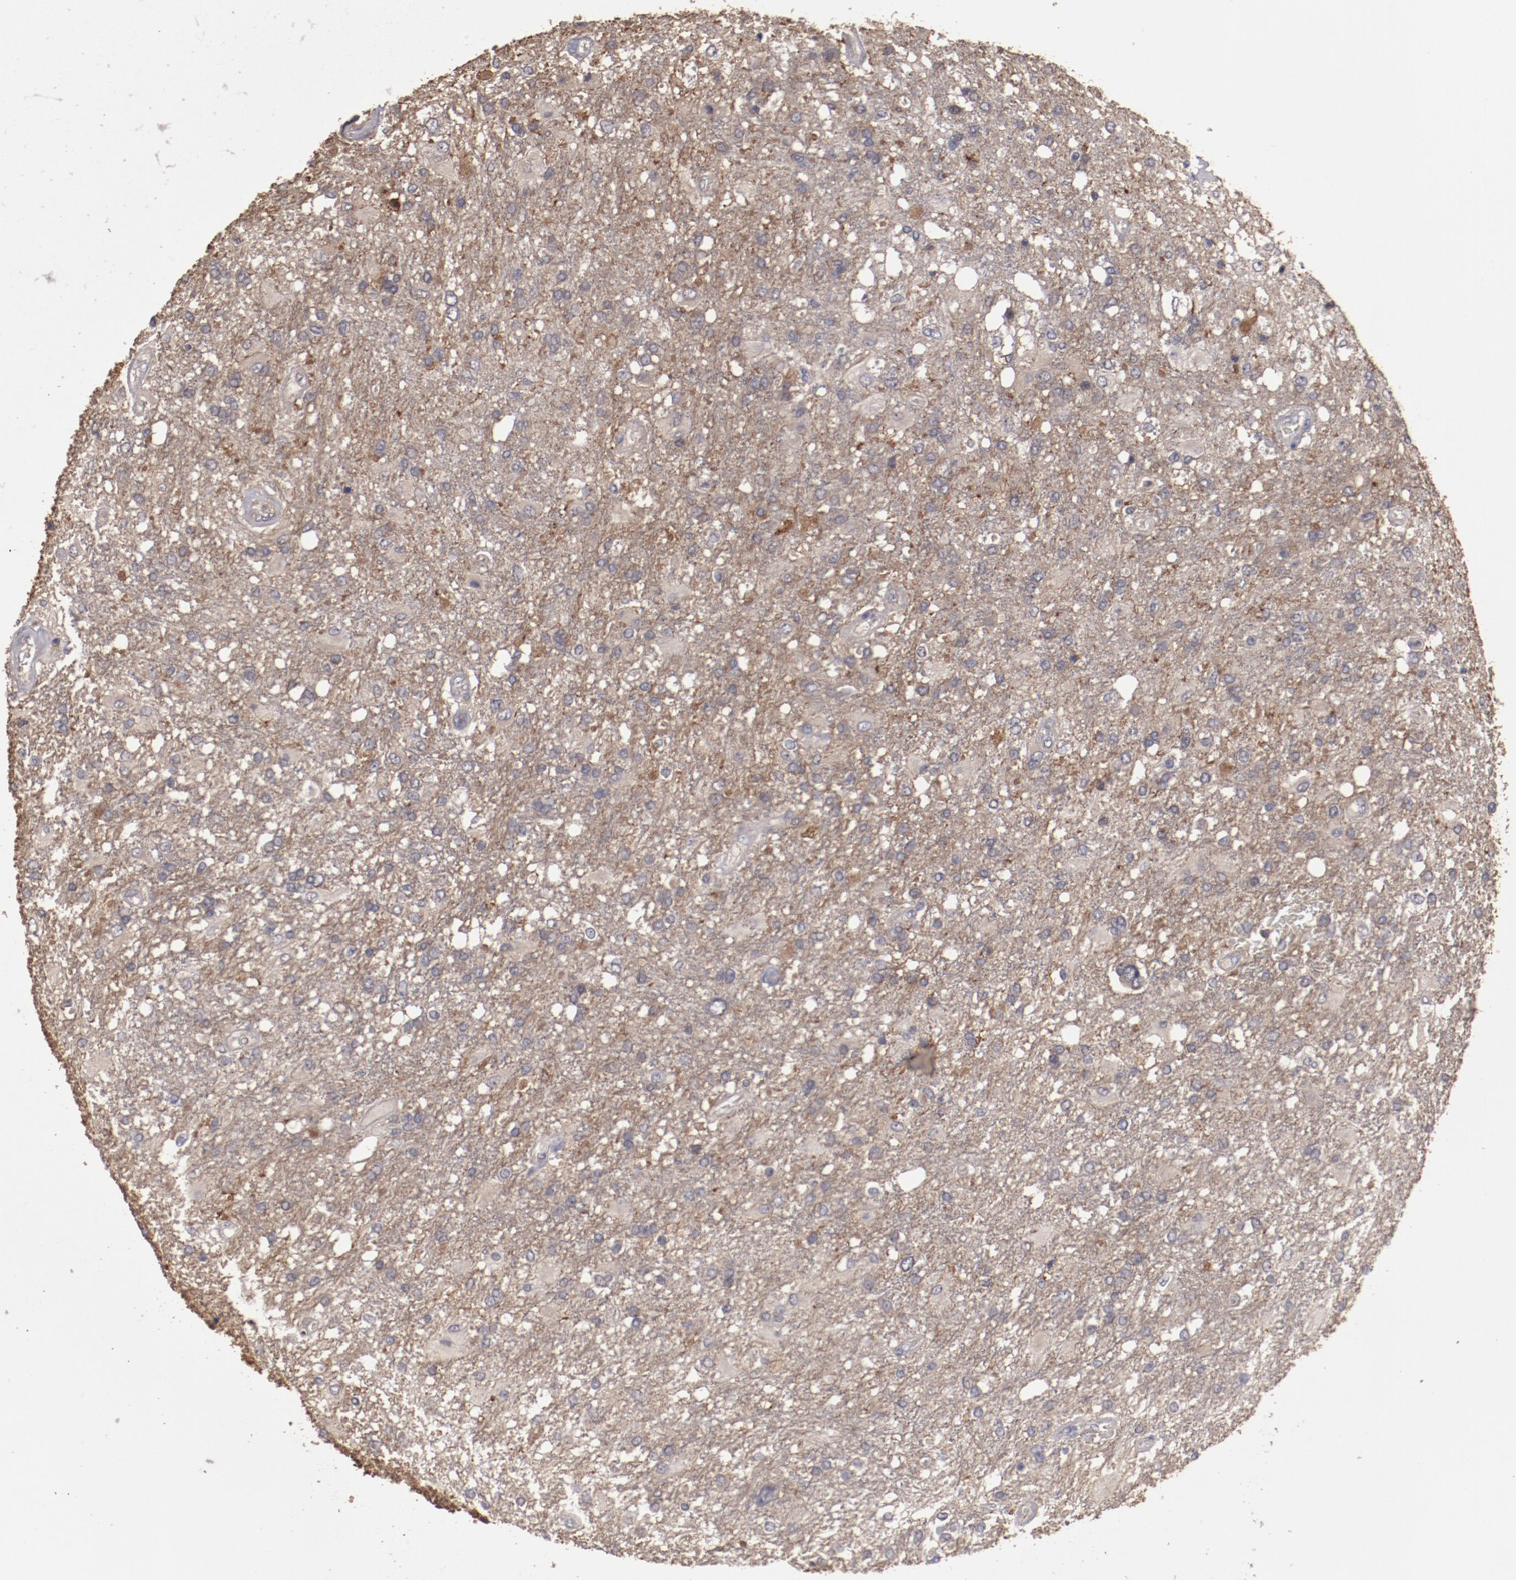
{"staining": {"intensity": "moderate", "quantity": ">75%", "location": "cytoplasmic/membranous"}, "tissue": "glioma", "cell_type": "Tumor cells", "image_type": "cancer", "snomed": [{"axis": "morphology", "description": "Glioma, malignant, High grade"}, {"axis": "topography", "description": "Cerebral cortex"}], "caption": "Malignant high-grade glioma was stained to show a protein in brown. There is medium levels of moderate cytoplasmic/membranous positivity in about >75% of tumor cells. Immunohistochemistry (ihc) stains the protein in brown and the nuclei are stained blue.", "gene": "LRRC75B", "patient": {"sex": "male", "age": 79}}